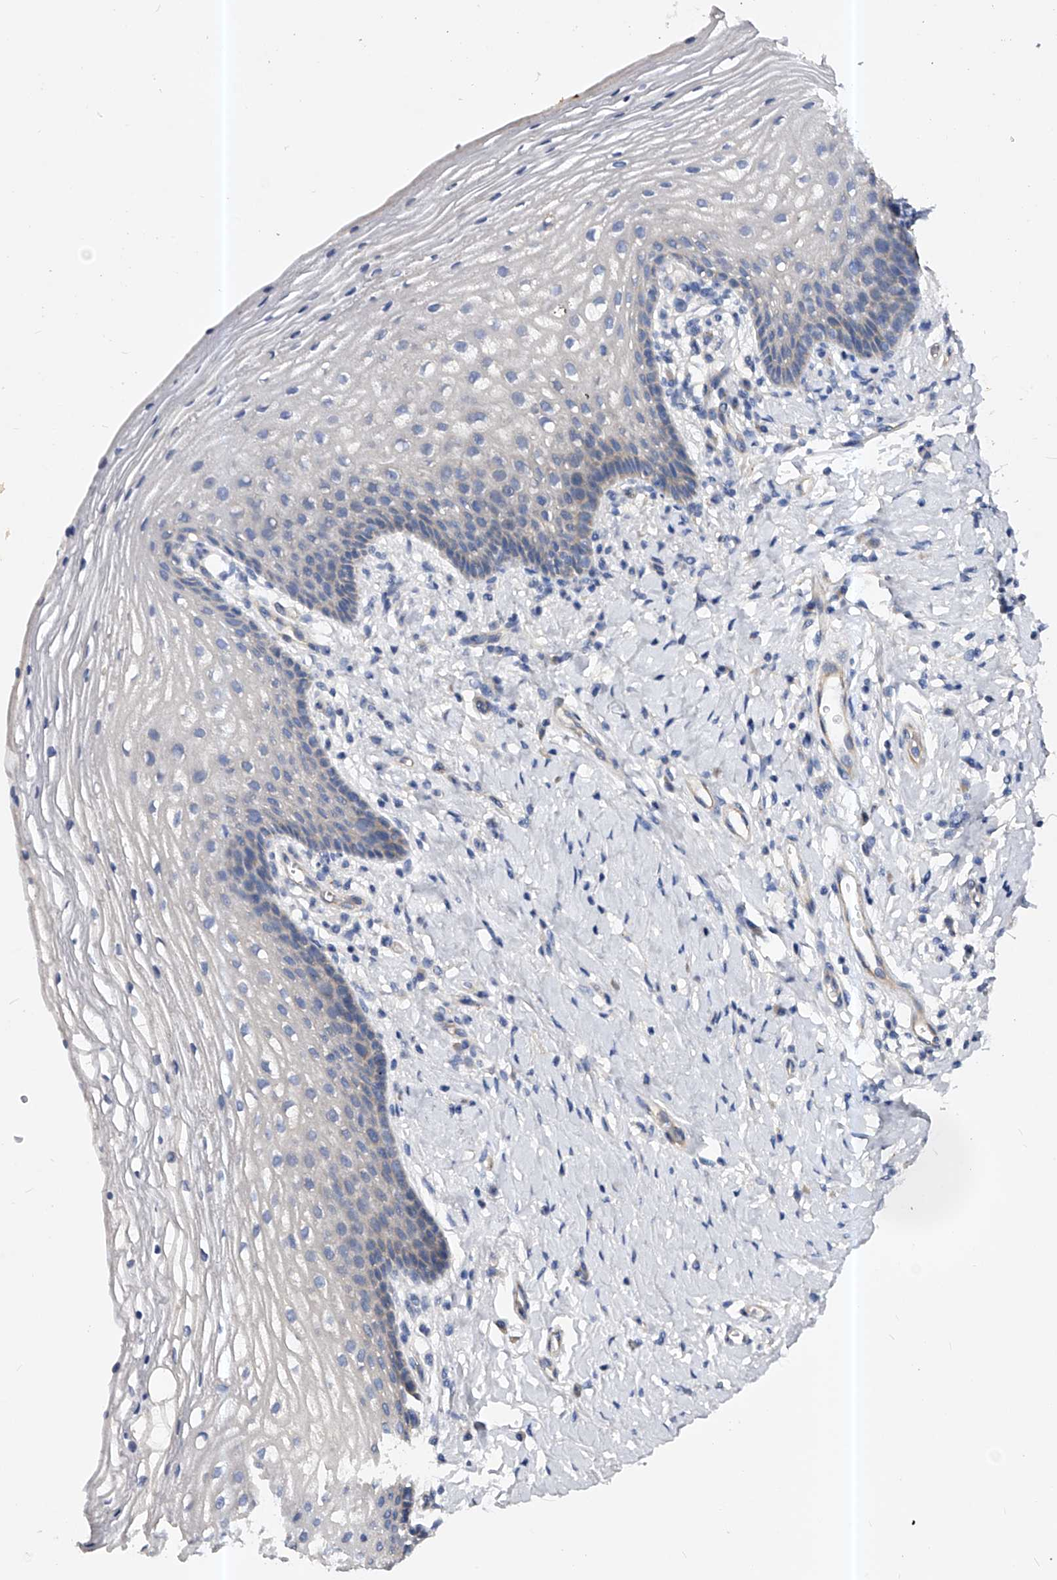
{"staining": {"intensity": "negative", "quantity": "none", "location": "none"}, "tissue": "vagina", "cell_type": "Squamous epithelial cells", "image_type": "normal", "snomed": [{"axis": "morphology", "description": "Normal tissue, NOS"}, {"axis": "topography", "description": "Vagina"}], "caption": "Histopathology image shows no significant protein expression in squamous epithelial cells of benign vagina.", "gene": "PPP5C", "patient": {"sex": "female", "age": 60}}